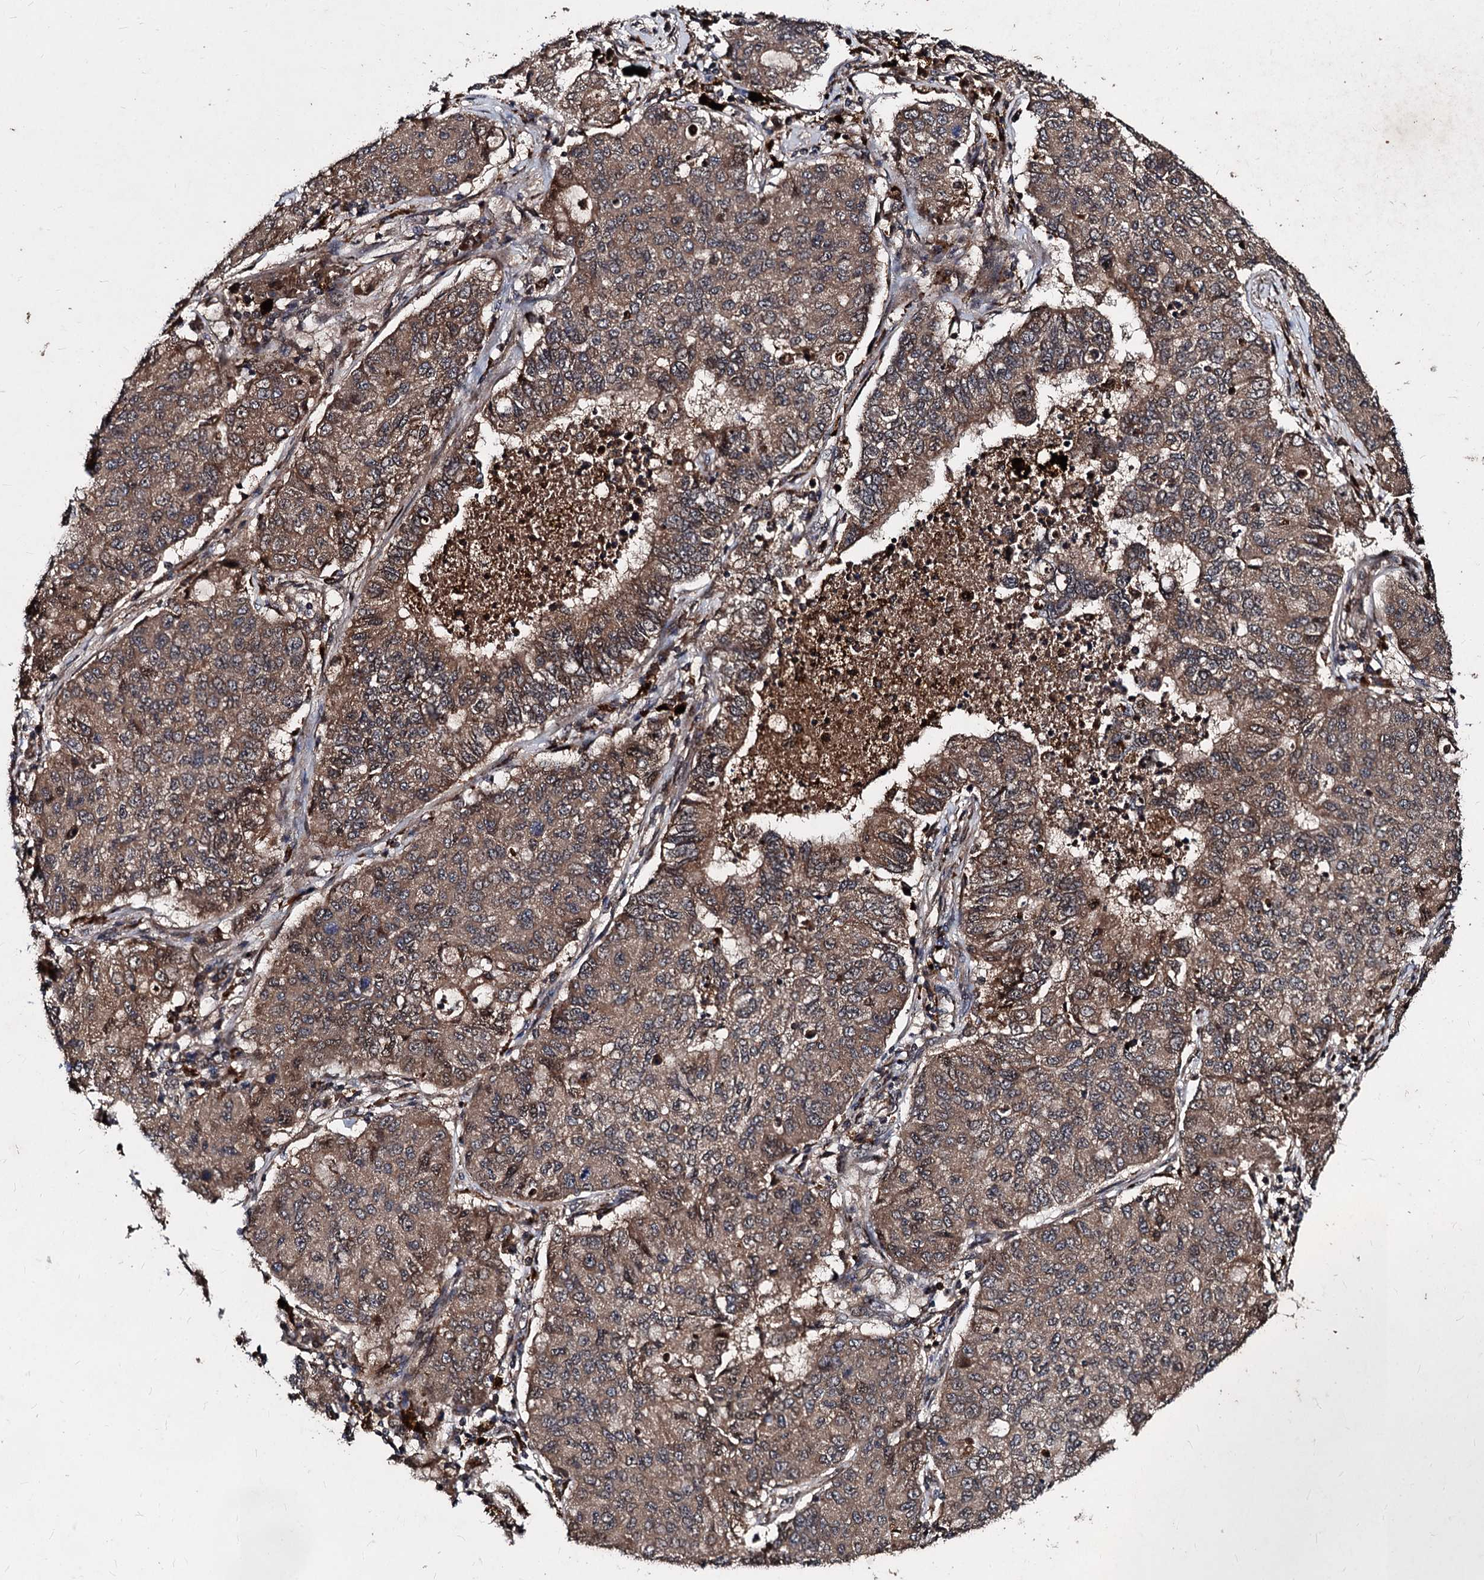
{"staining": {"intensity": "moderate", "quantity": ">75%", "location": "cytoplasmic/membranous"}, "tissue": "lung cancer", "cell_type": "Tumor cells", "image_type": "cancer", "snomed": [{"axis": "morphology", "description": "Squamous cell carcinoma, NOS"}, {"axis": "topography", "description": "Lung"}], "caption": "Lung cancer (squamous cell carcinoma) stained with a protein marker shows moderate staining in tumor cells.", "gene": "BCL2L2", "patient": {"sex": "male", "age": 74}}